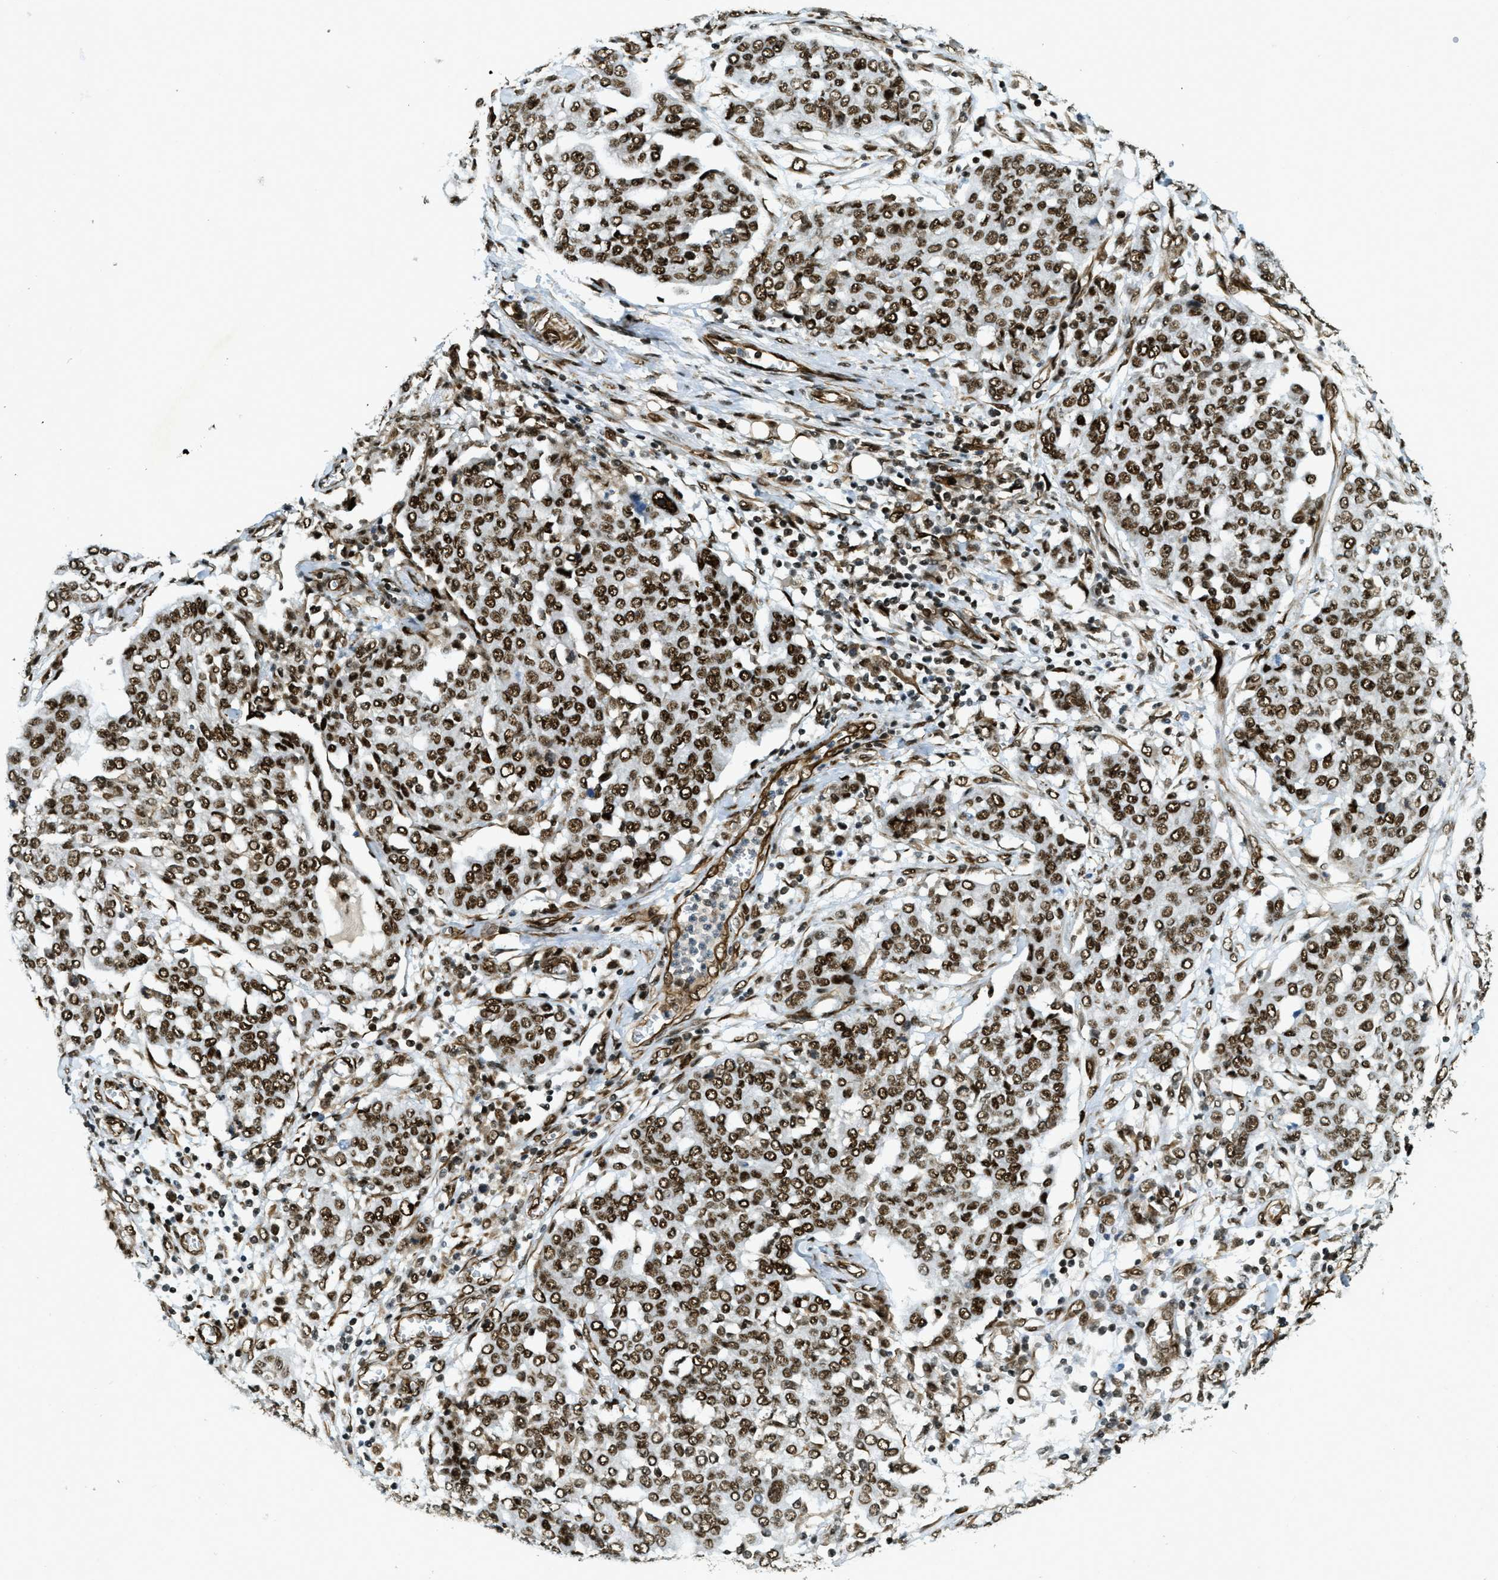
{"staining": {"intensity": "moderate", "quantity": ">75%", "location": "nuclear"}, "tissue": "ovarian cancer", "cell_type": "Tumor cells", "image_type": "cancer", "snomed": [{"axis": "morphology", "description": "Cystadenocarcinoma, serous, NOS"}, {"axis": "topography", "description": "Soft tissue"}, {"axis": "topography", "description": "Ovary"}], "caption": "The photomicrograph demonstrates immunohistochemical staining of ovarian cancer. There is moderate nuclear expression is appreciated in about >75% of tumor cells.", "gene": "ZFR", "patient": {"sex": "female", "age": 57}}